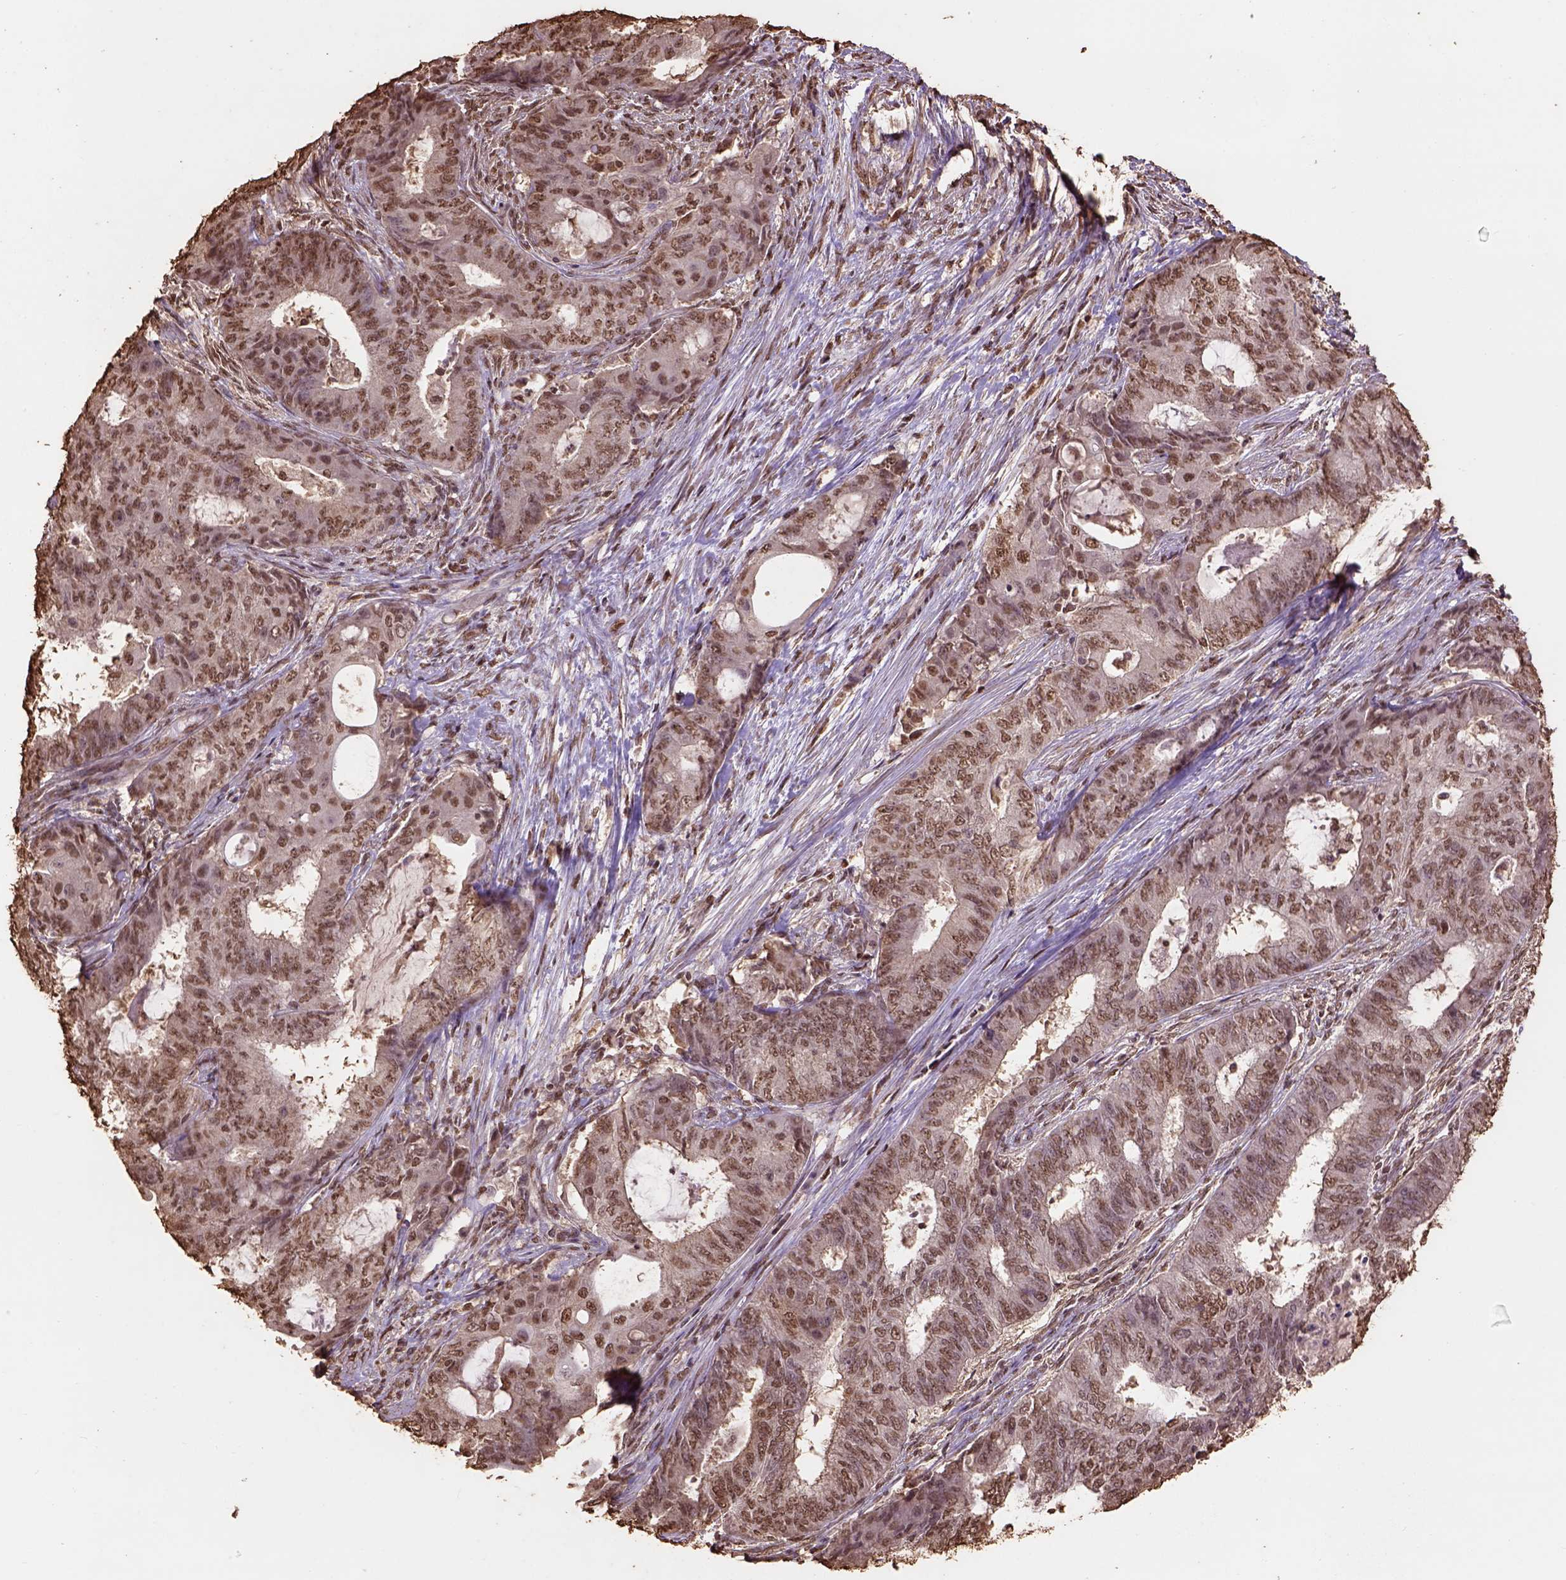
{"staining": {"intensity": "moderate", "quantity": ">75%", "location": "nuclear"}, "tissue": "endometrial cancer", "cell_type": "Tumor cells", "image_type": "cancer", "snomed": [{"axis": "morphology", "description": "Adenocarcinoma, NOS"}, {"axis": "topography", "description": "Endometrium"}], "caption": "Human adenocarcinoma (endometrial) stained with a protein marker demonstrates moderate staining in tumor cells.", "gene": "CSTF2T", "patient": {"sex": "female", "age": 62}}